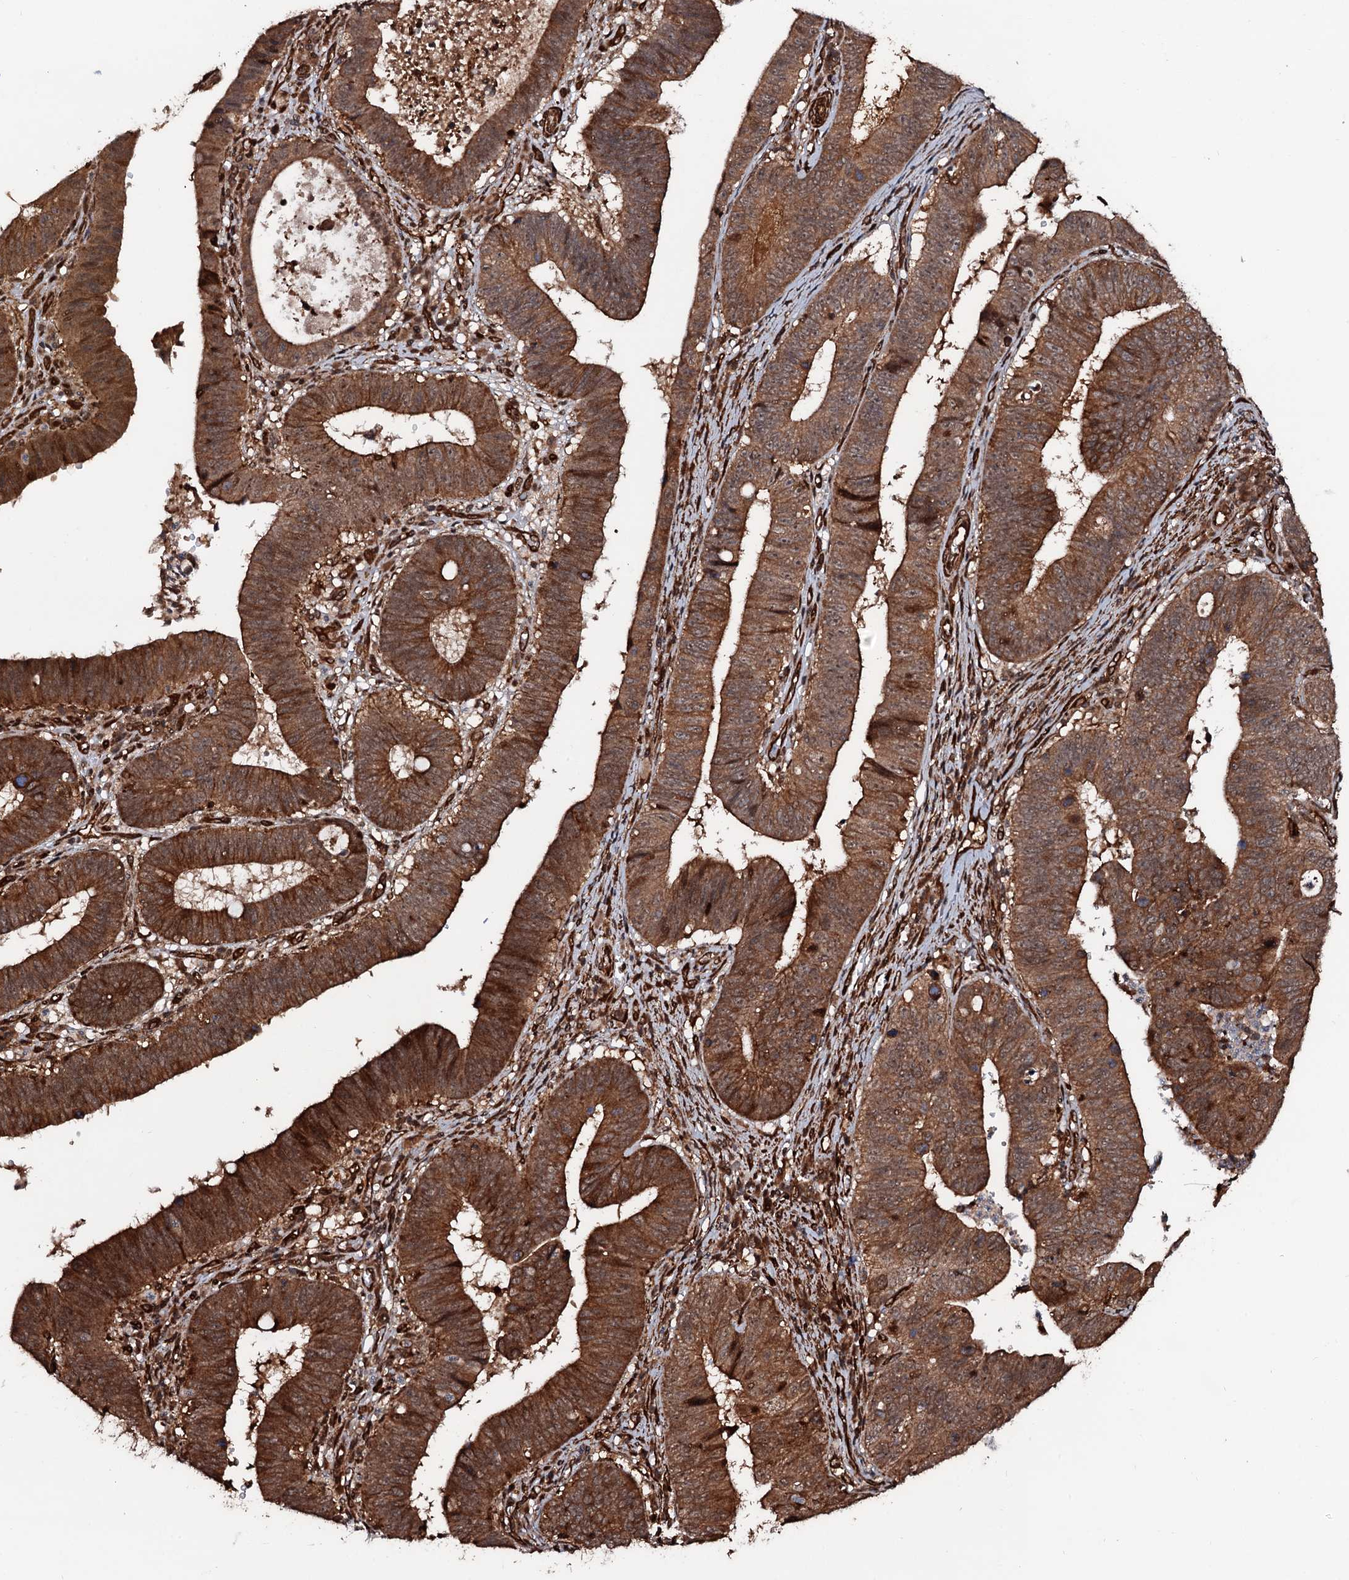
{"staining": {"intensity": "strong", "quantity": ">75%", "location": "cytoplasmic/membranous,nuclear"}, "tissue": "stomach cancer", "cell_type": "Tumor cells", "image_type": "cancer", "snomed": [{"axis": "morphology", "description": "Adenocarcinoma, NOS"}, {"axis": "topography", "description": "Stomach"}], "caption": "Immunohistochemical staining of human stomach cancer (adenocarcinoma) shows high levels of strong cytoplasmic/membranous and nuclear protein staining in approximately >75% of tumor cells. Using DAB (3,3'-diaminobenzidine) (brown) and hematoxylin (blue) stains, captured at high magnification using brightfield microscopy.", "gene": "SNRNP25", "patient": {"sex": "male", "age": 59}}